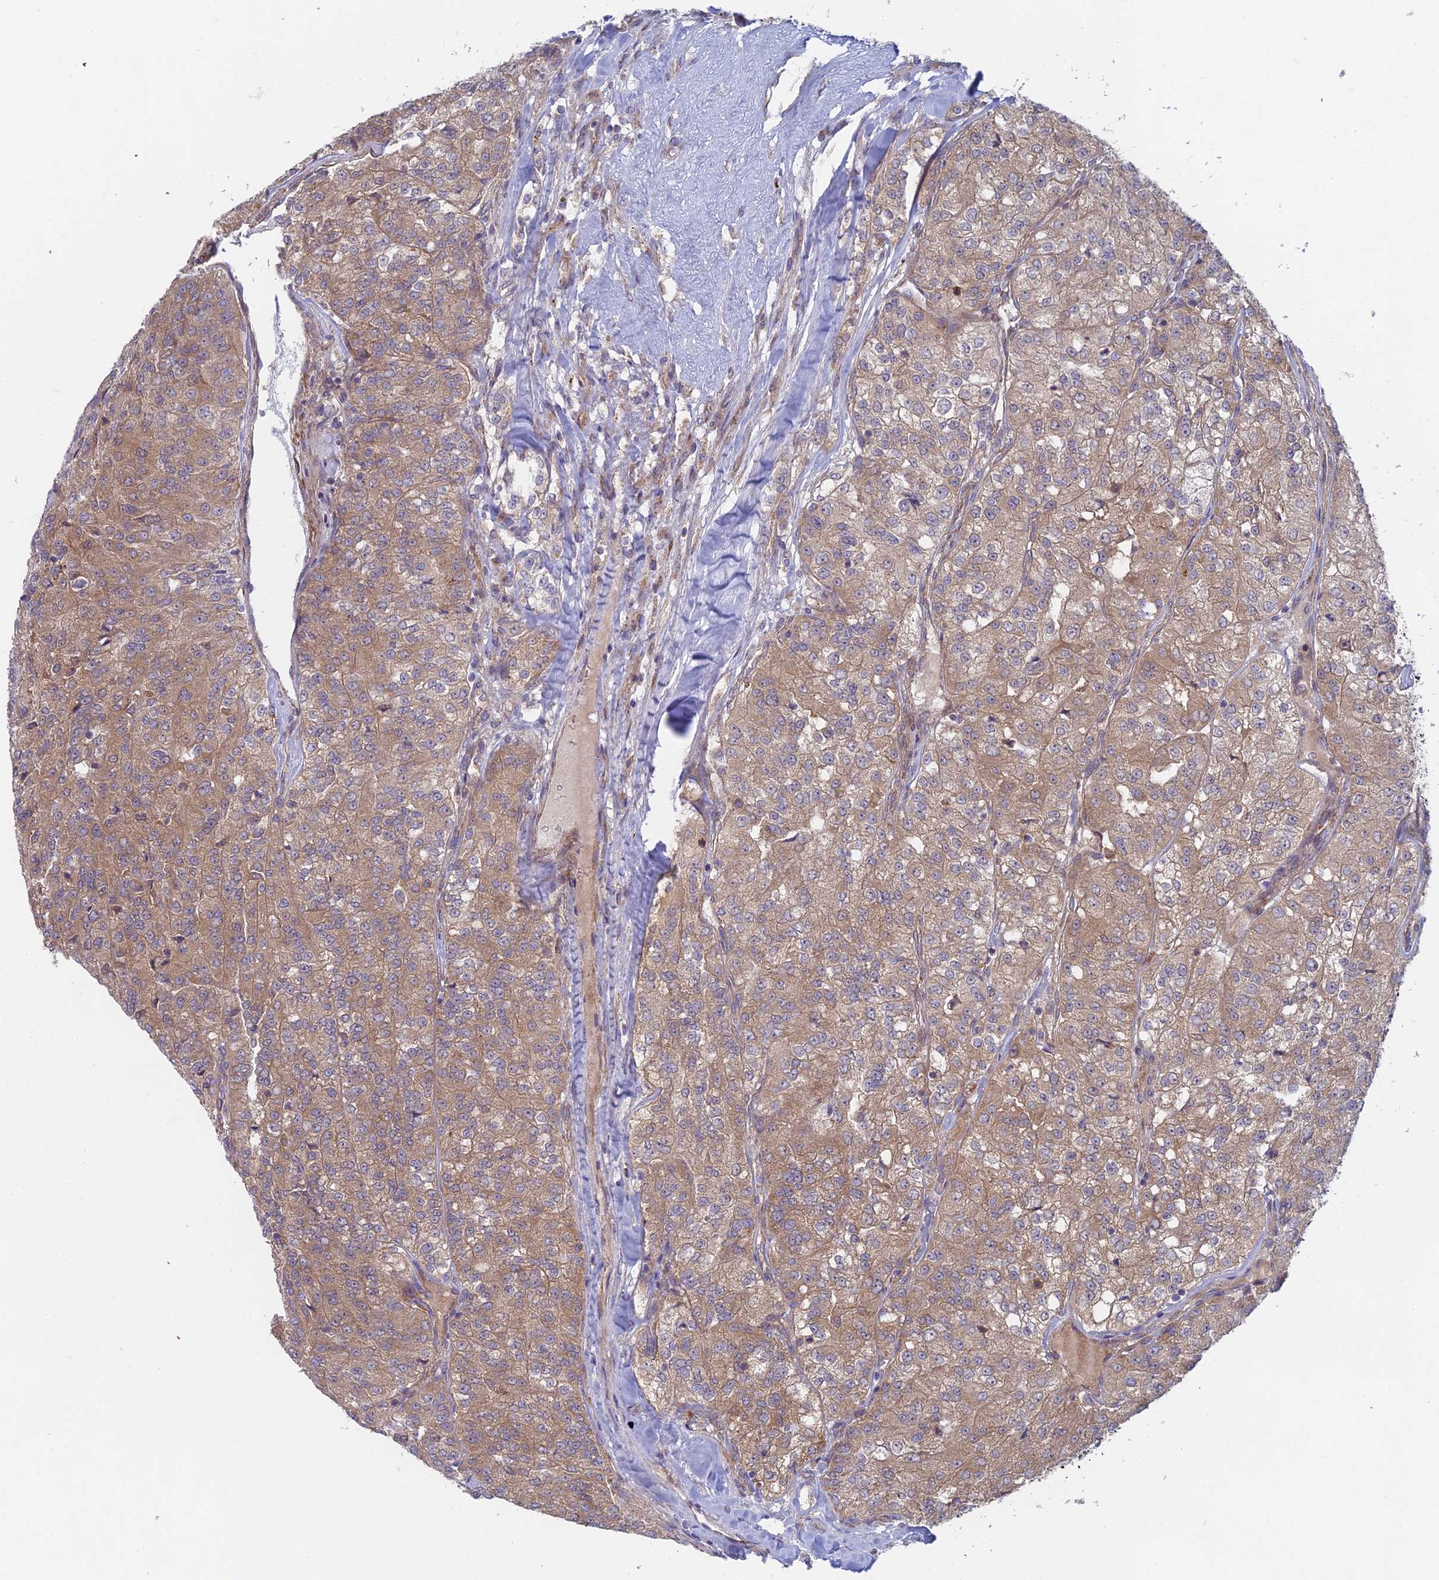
{"staining": {"intensity": "moderate", "quantity": ">75%", "location": "cytoplasmic/membranous"}, "tissue": "renal cancer", "cell_type": "Tumor cells", "image_type": "cancer", "snomed": [{"axis": "morphology", "description": "Adenocarcinoma, NOS"}, {"axis": "topography", "description": "Kidney"}], "caption": "A high-resolution image shows IHC staining of renal adenocarcinoma, which exhibits moderate cytoplasmic/membranous expression in about >75% of tumor cells.", "gene": "INCA1", "patient": {"sex": "female", "age": 63}}